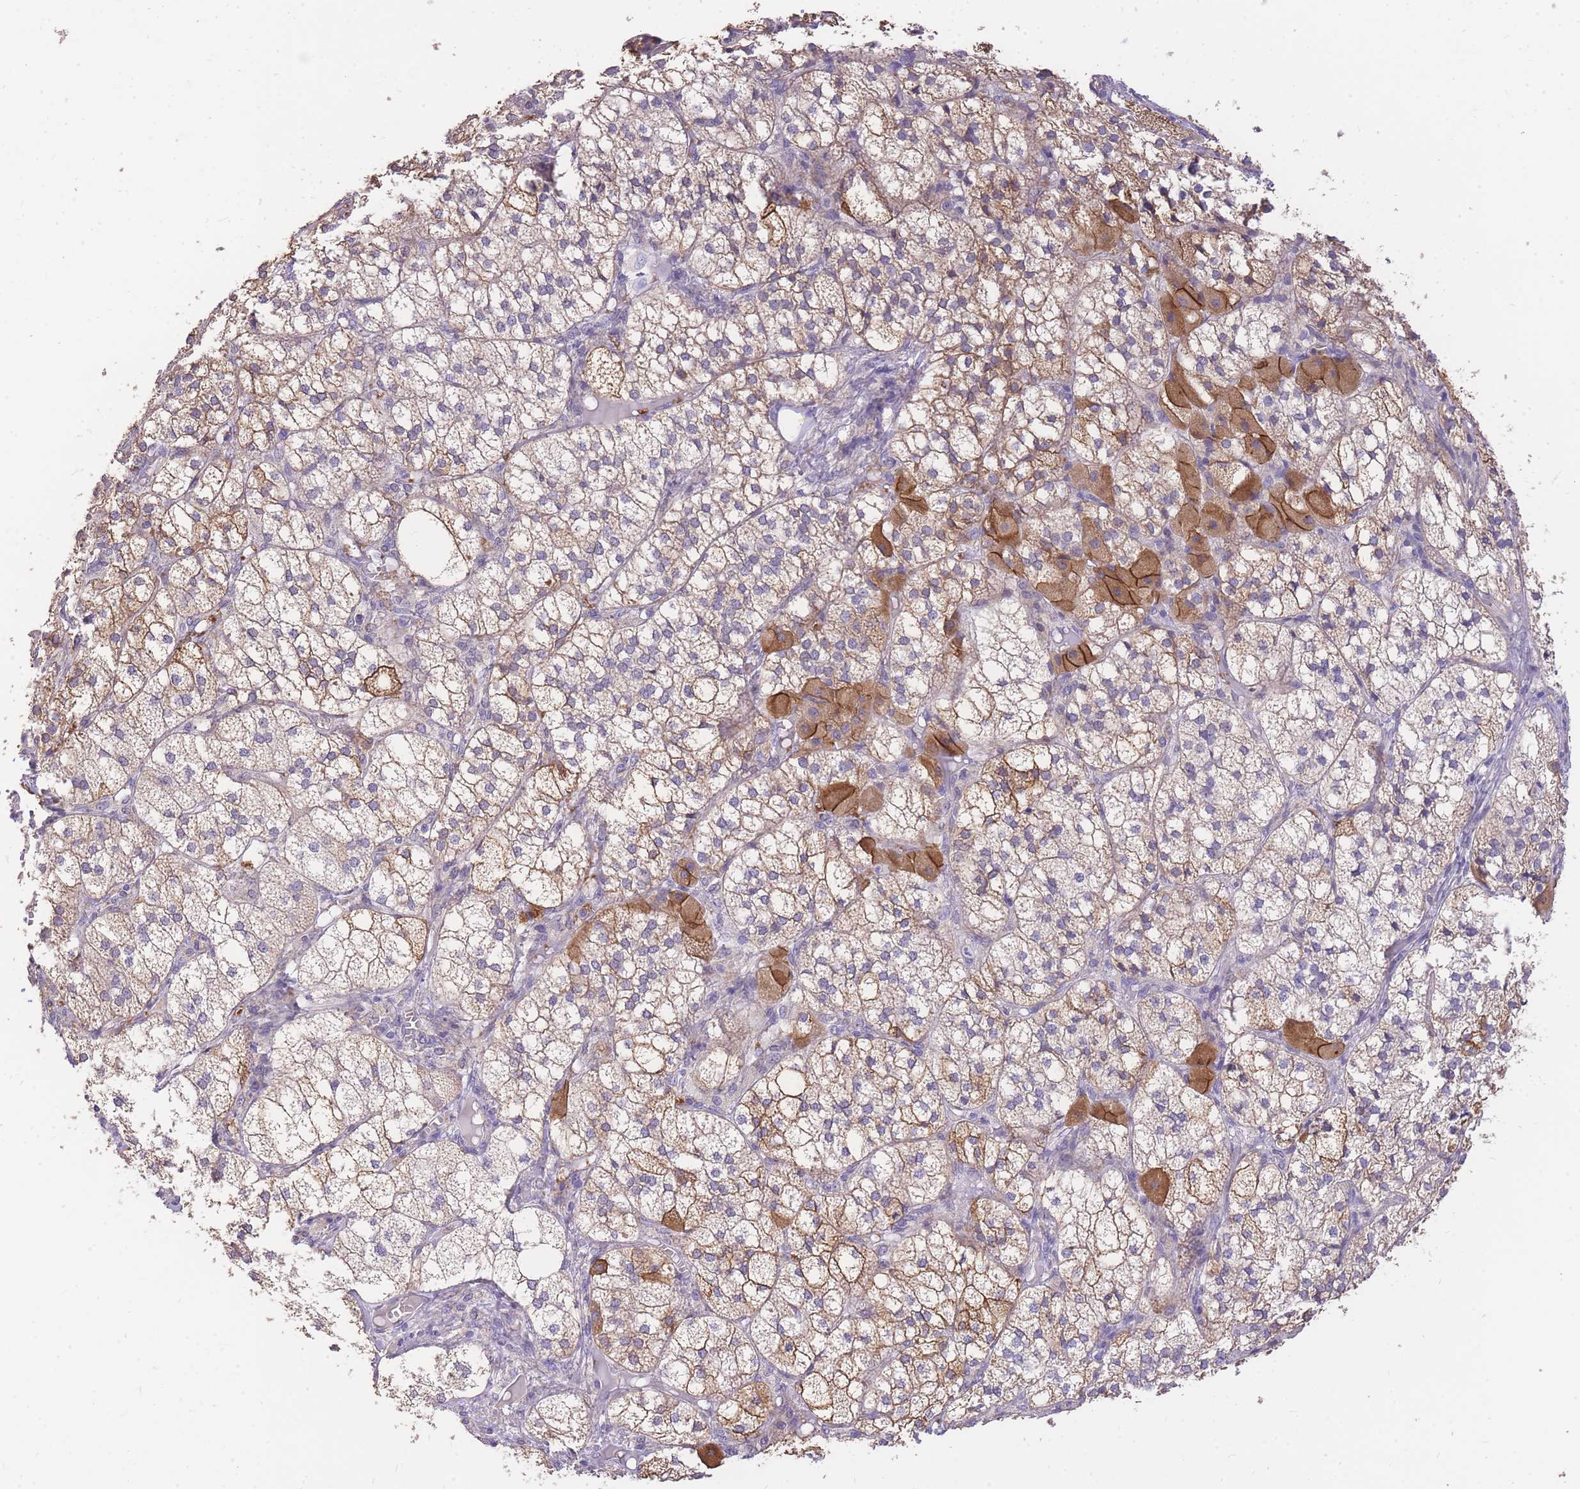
{"staining": {"intensity": "strong", "quantity": "25%-75%", "location": "cytoplasmic/membranous"}, "tissue": "adrenal gland", "cell_type": "Glandular cells", "image_type": "normal", "snomed": [{"axis": "morphology", "description": "Normal tissue, NOS"}, {"axis": "topography", "description": "Adrenal gland"}], "caption": "Brown immunohistochemical staining in benign human adrenal gland displays strong cytoplasmic/membranous expression in approximately 25%-75% of glandular cells.", "gene": "C2orf88", "patient": {"sex": "female", "age": 61}}